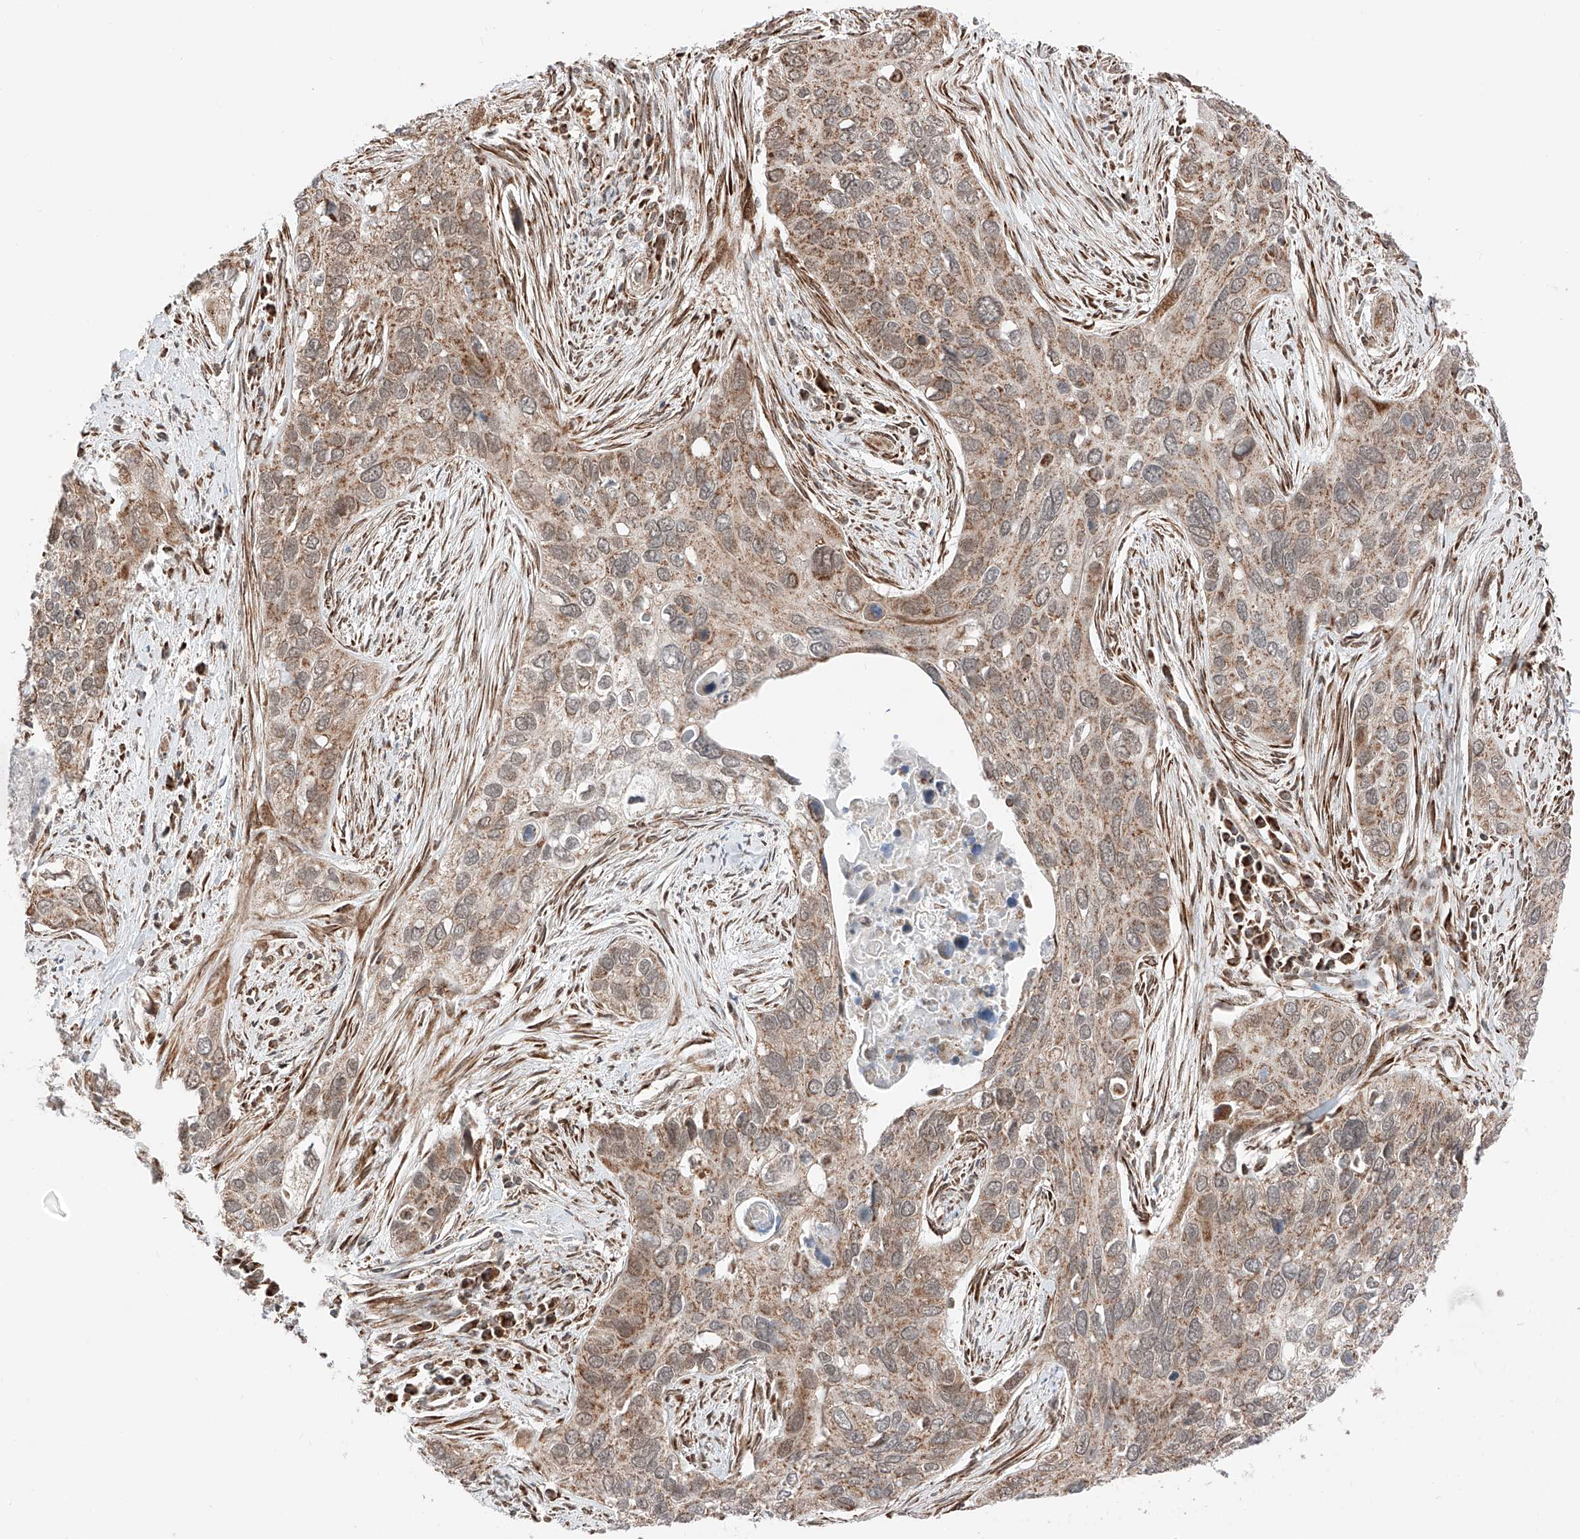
{"staining": {"intensity": "moderate", "quantity": ">75%", "location": "cytoplasmic/membranous,nuclear"}, "tissue": "cervical cancer", "cell_type": "Tumor cells", "image_type": "cancer", "snomed": [{"axis": "morphology", "description": "Squamous cell carcinoma, NOS"}, {"axis": "topography", "description": "Cervix"}], "caption": "The histopathology image displays immunohistochemical staining of cervical cancer (squamous cell carcinoma). There is moderate cytoplasmic/membranous and nuclear expression is seen in approximately >75% of tumor cells. (DAB (3,3'-diaminobenzidine) IHC, brown staining for protein, blue staining for nuclei).", "gene": "ZSCAN29", "patient": {"sex": "female", "age": 55}}